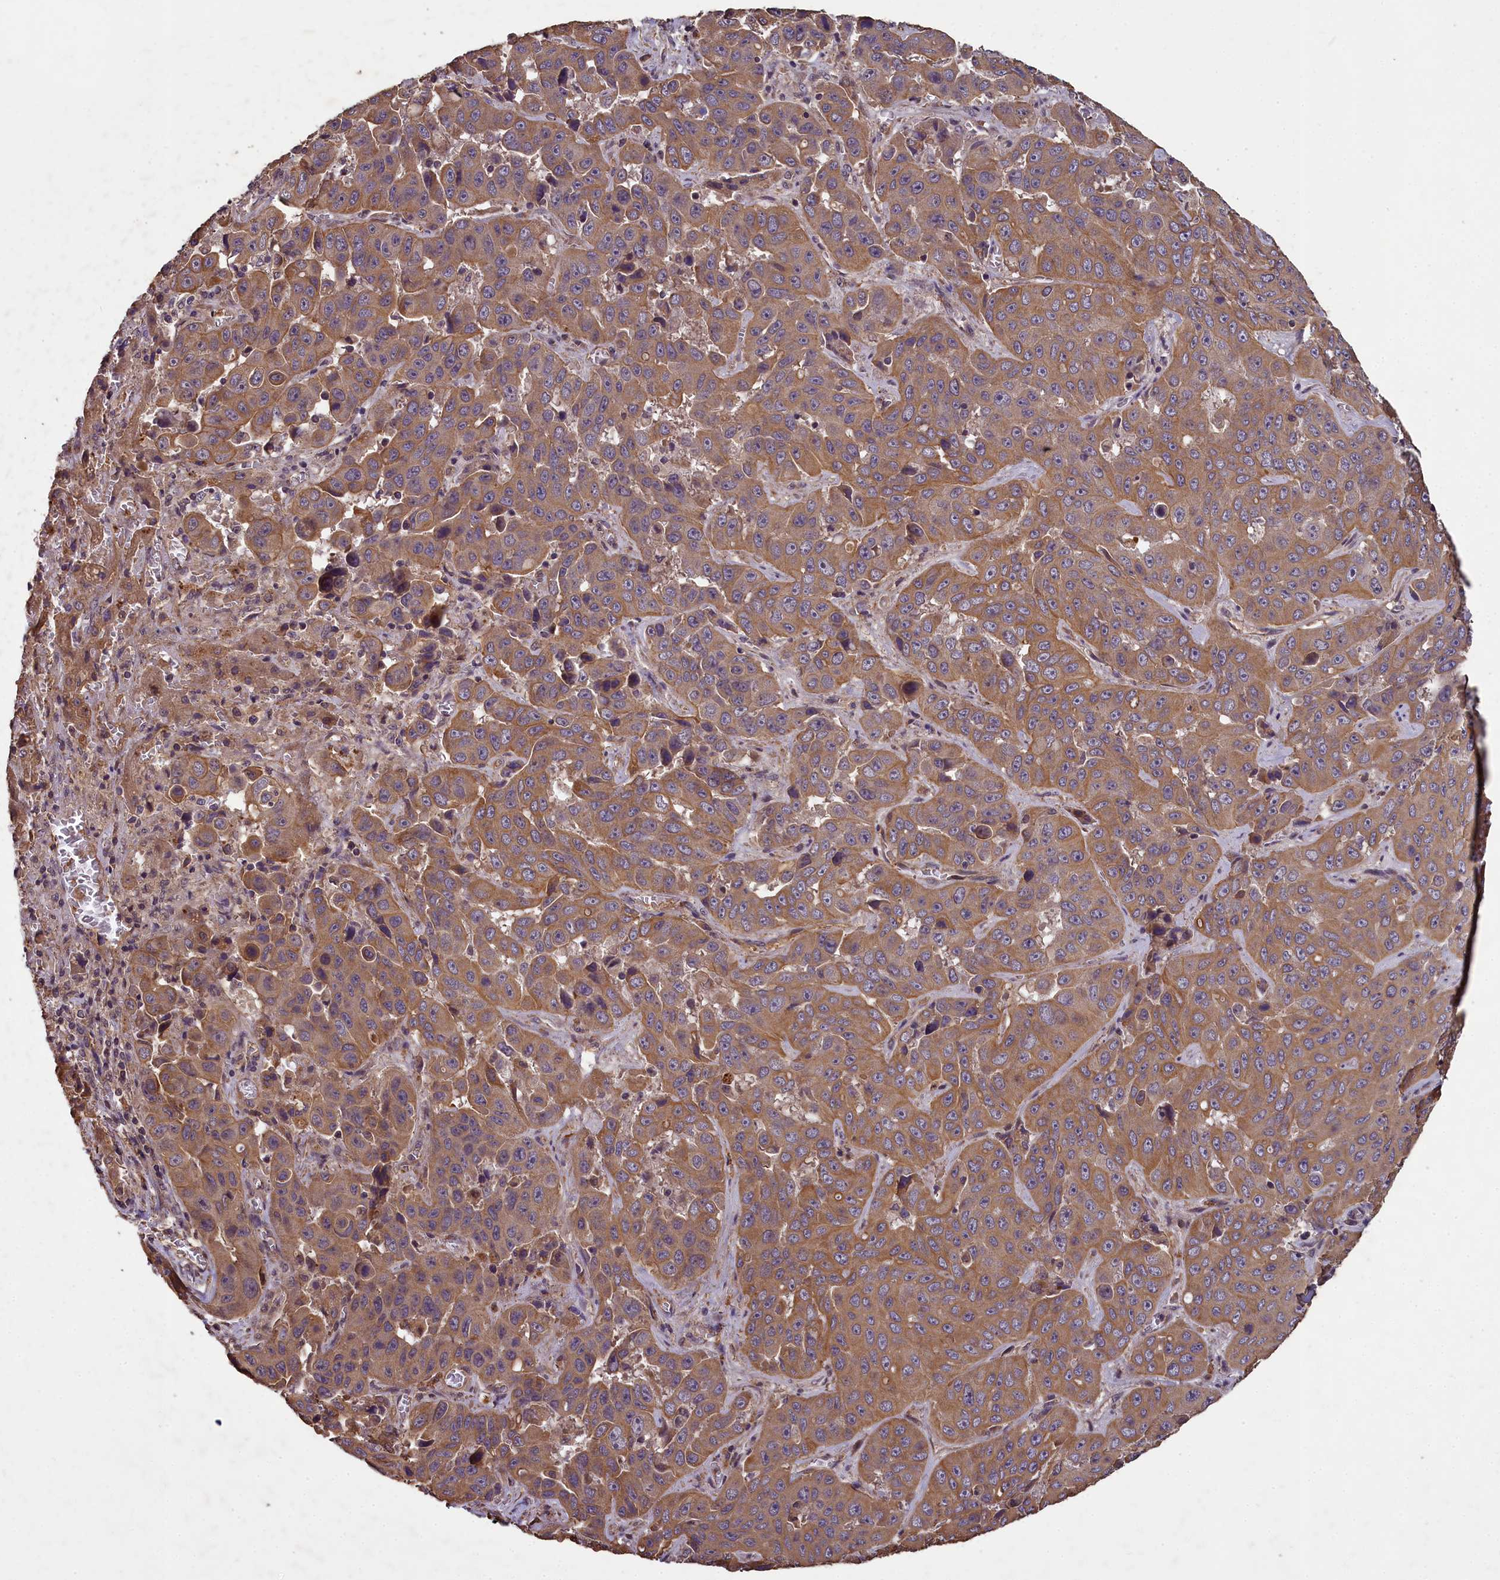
{"staining": {"intensity": "moderate", "quantity": ">75%", "location": "cytoplasmic/membranous"}, "tissue": "liver cancer", "cell_type": "Tumor cells", "image_type": "cancer", "snomed": [{"axis": "morphology", "description": "Cholangiocarcinoma"}, {"axis": "topography", "description": "Liver"}], "caption": "Immunohistochemical staining of liver cancer displays medium levels of moderate cytoplasmic/membranous protein staining in approximately >75% of tumor cells.", "gene": "CHD9", "patient": {"sex": "female", "age": 52}}